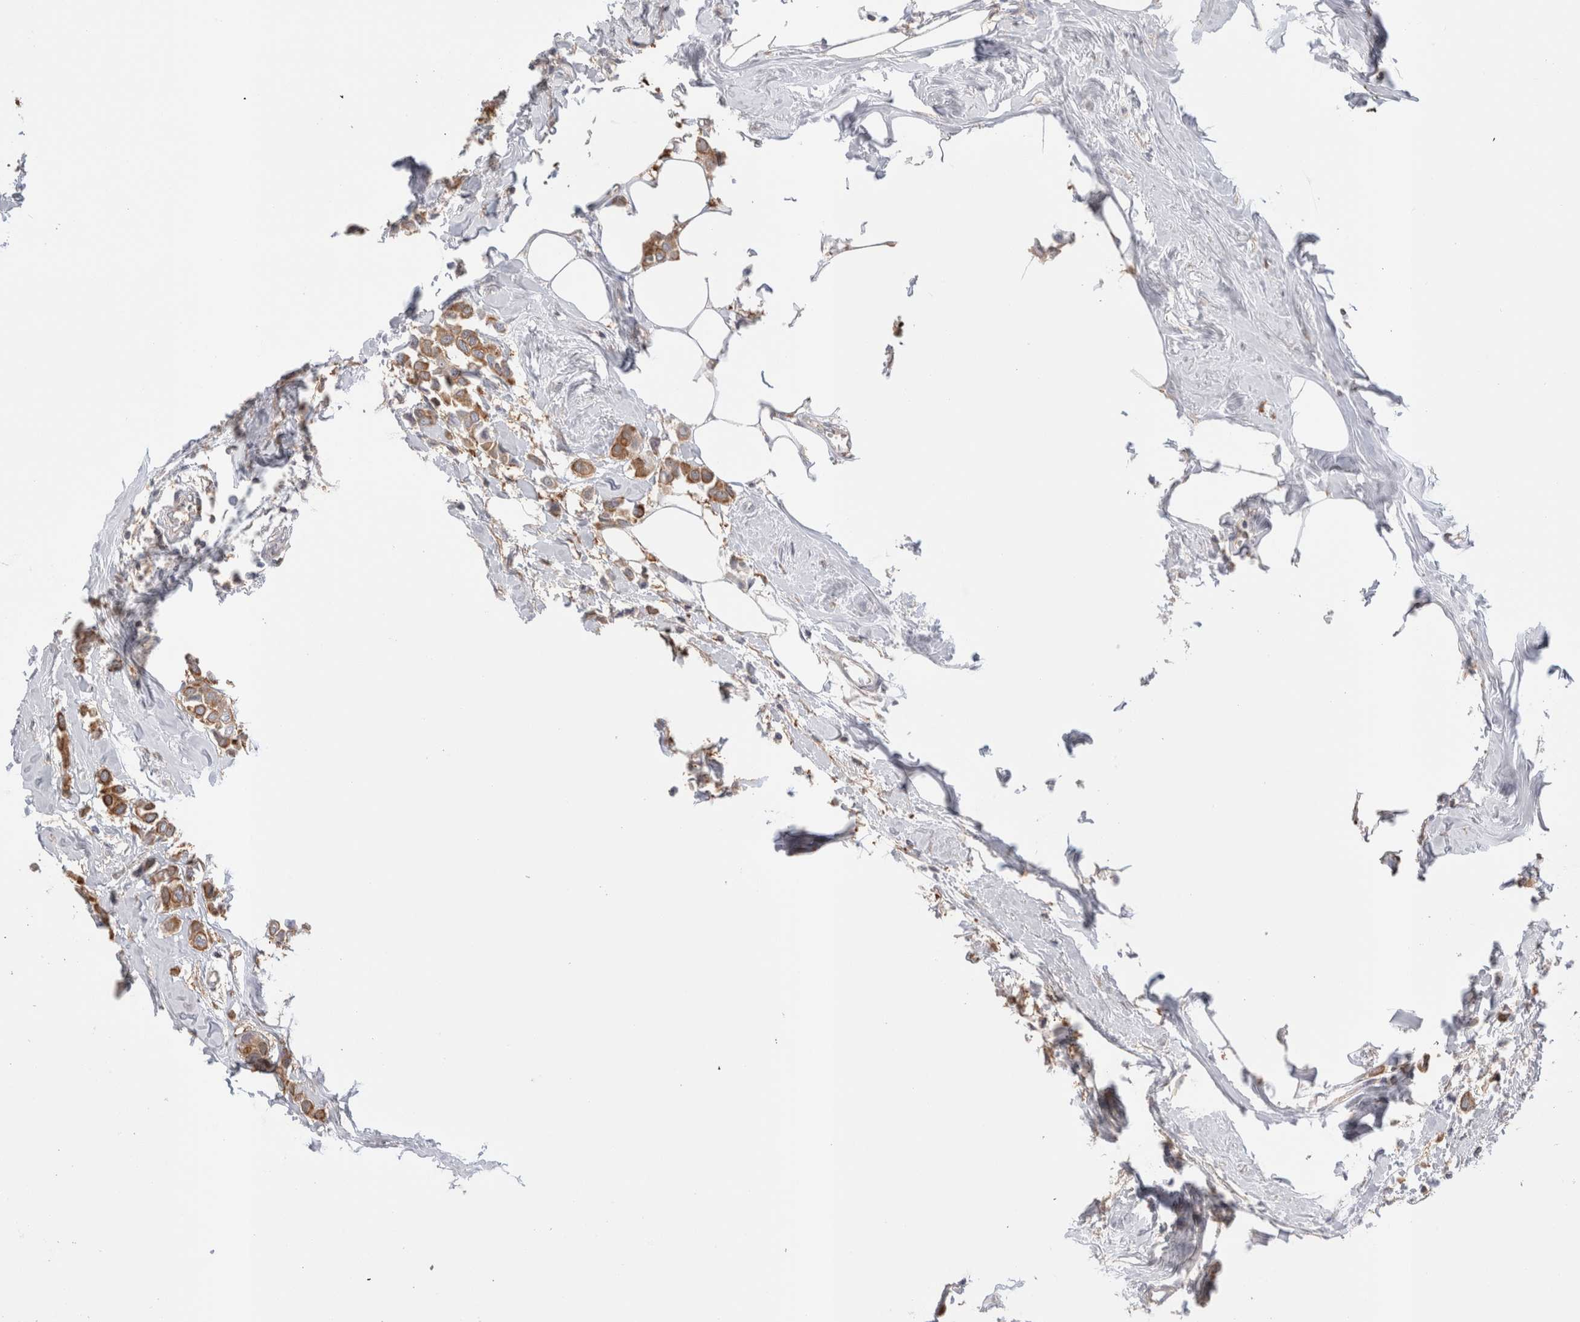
{"staining": {"intensity": "moderate", "quantity": ">75%", "location": "cytoplasmic/membranous"}, "tissue": "breast cancer", "cell_type": "Tumor cells", "image_type": "cancer", "snomed": [{"axis": "morphology", "description": "Lobular carcinoma"}, {"axis": "topography", "description": "Breast"}], "caption": "Tumor cells exhibit moderate cytoplasmic/membranous expression in approximately >75% of cells in breast cancer.", "gene": "CAPN2", "patient": {"sex": "female", "age": 51}}